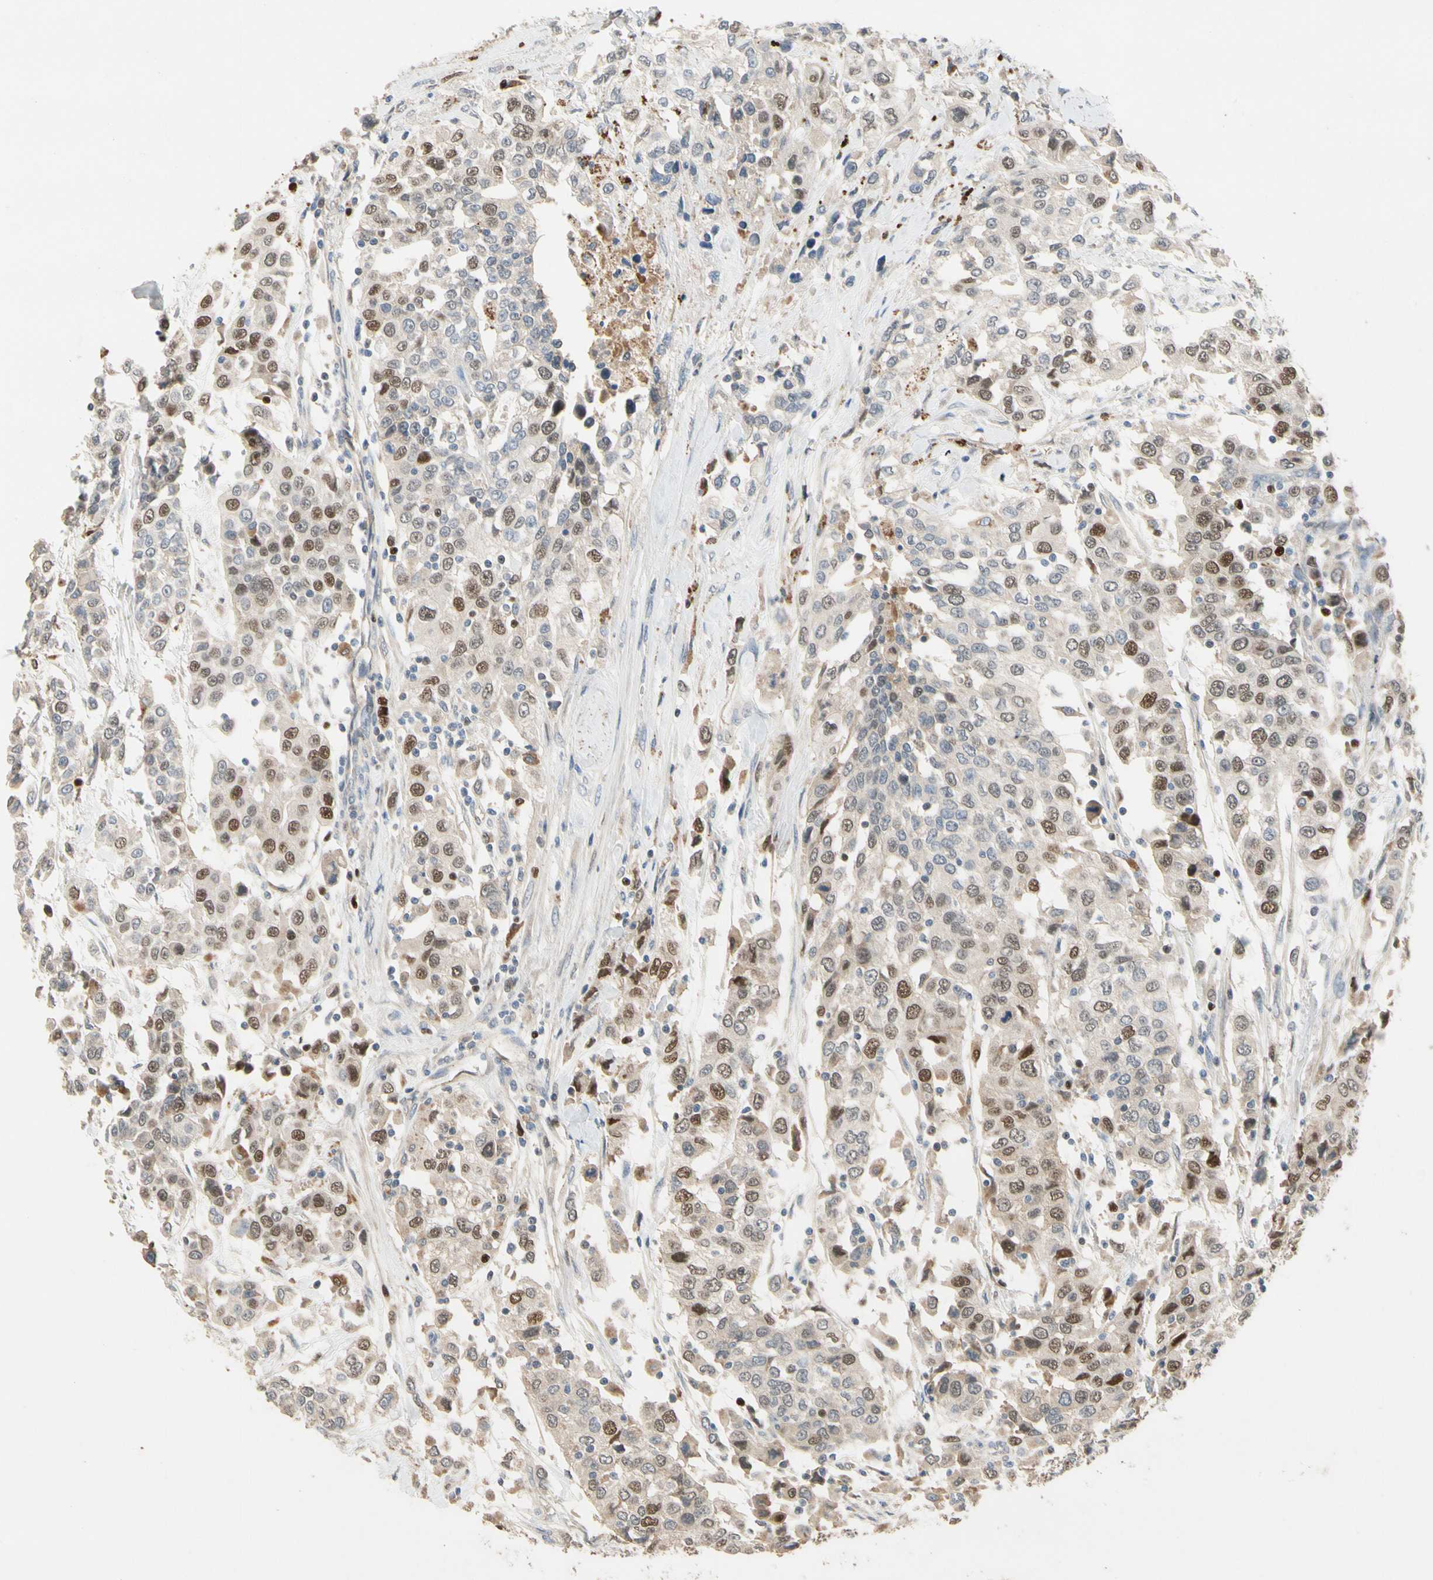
{"staining": {"intensity": "moderate", "quantity": "<25%", "location": "cytoplasmic/membranous"}, "tissue": "urothelial cancer", "cell_type": "Tumor cells", "image_type": "cancer", "snomed": [{"axis": "morphology", "description": "Urothelial carcinoma, High grade"}, {"axis": "topography", "description": "Urinary bladder"}], "caption": "Moderate cytoplasmic/membranous expression is present in about <25% of tumor cells in urothelial cancer.", "gene": "ZKSCAN4", "patient": {"sex": "female", "age": 80}}